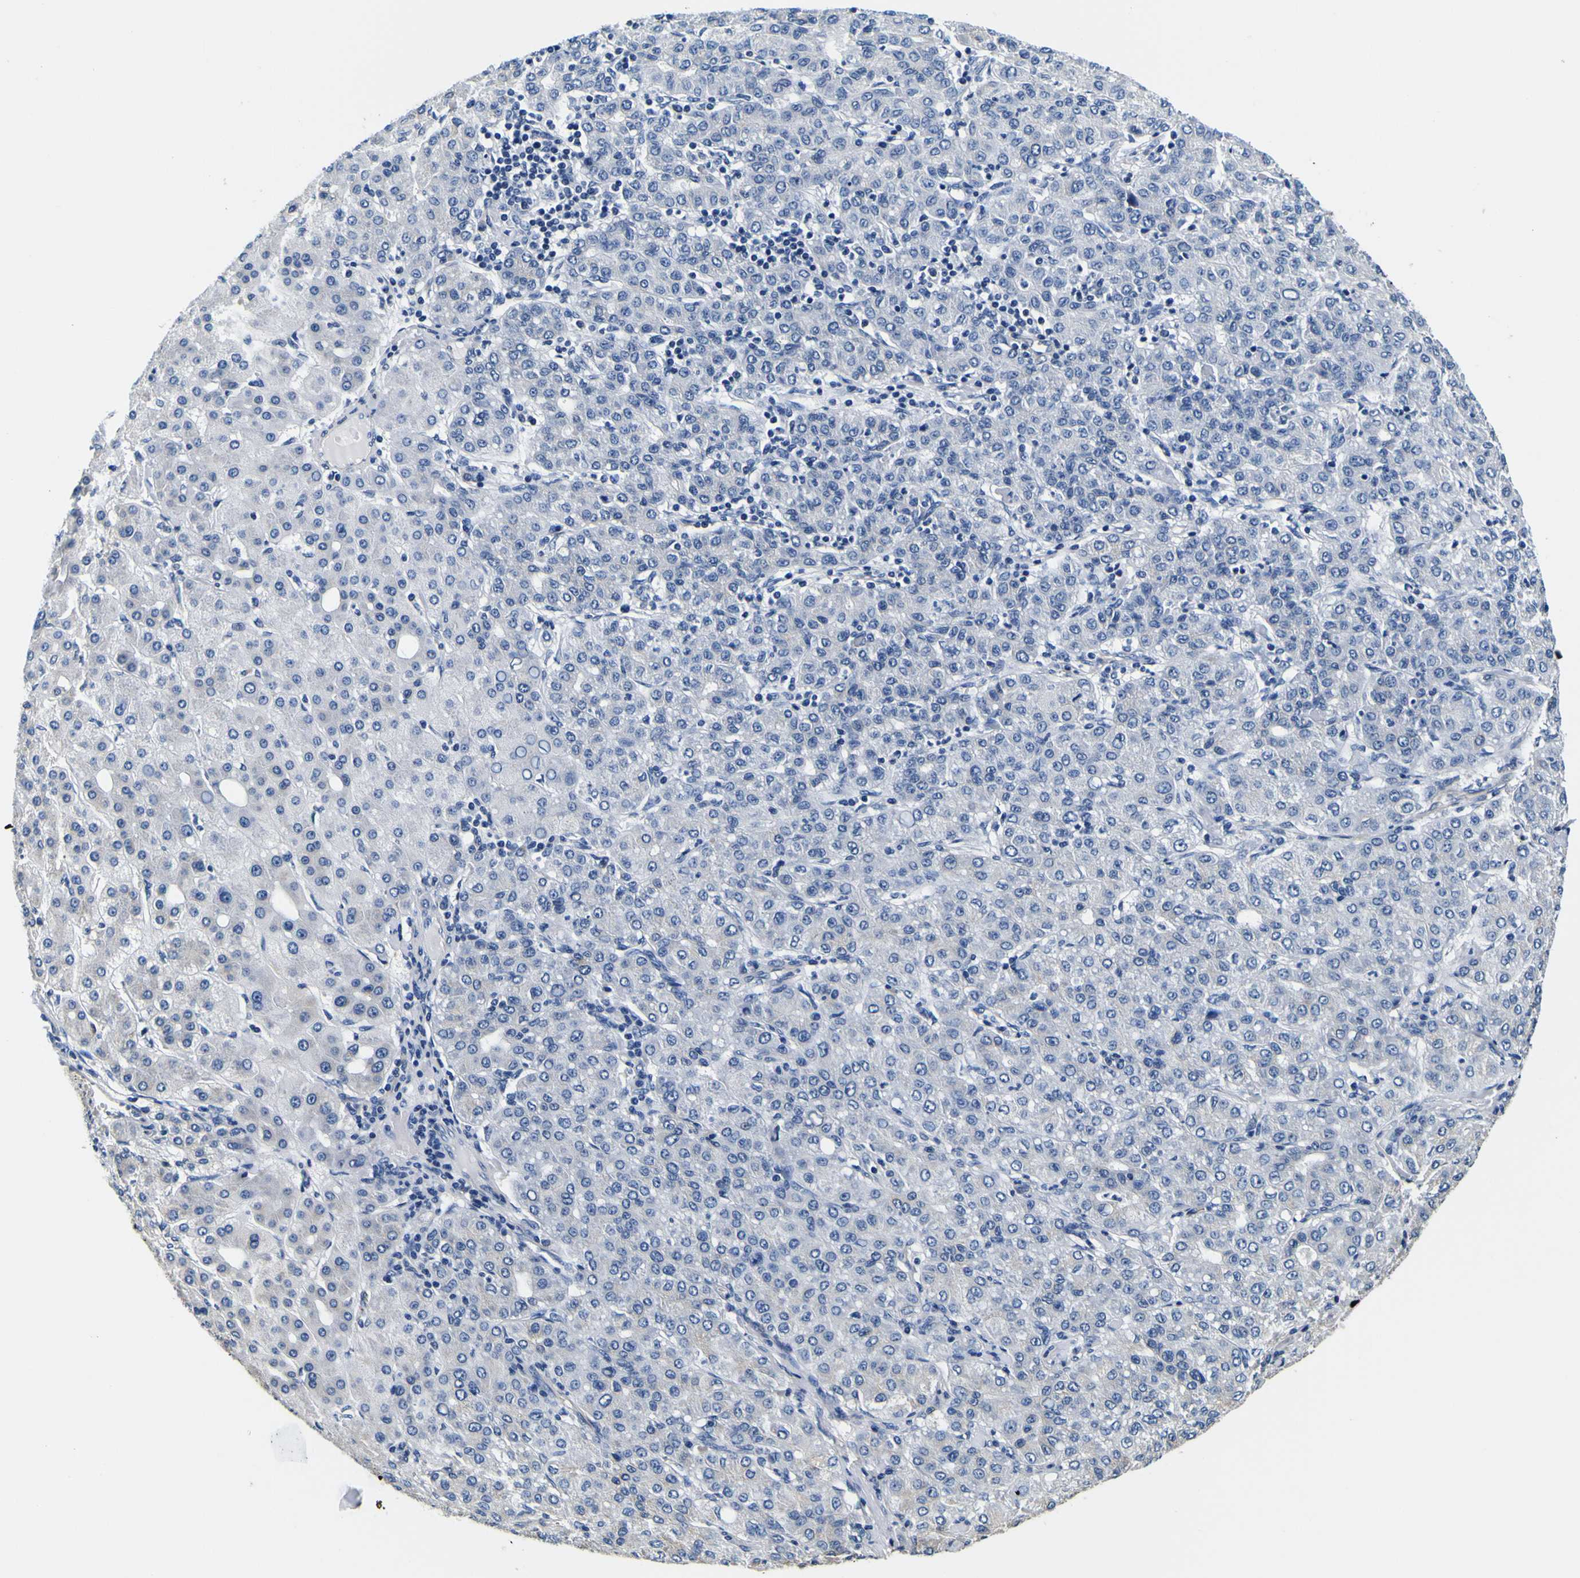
{"staining": {"intensity": "negative", "quantity": "none", "location": "none"}, "tissue": "liver cancer", "cell_type": "Tumor cells", "image_type": "cancer", "snomed": [{"axis": "morphology", "description": "Carcinoma, Hepatocellular, NOS"}, {"axis": "topography", "description": "Liver"}], "caption": "High power microscopy image of an immunohistochemistry (IHC) photomicrograph of hepatocellular carcinoma (liver), revealing no significant expression in tumor cells.", "gene": "TUBA1B", "patient": {"sex": "male", "age": 65}}